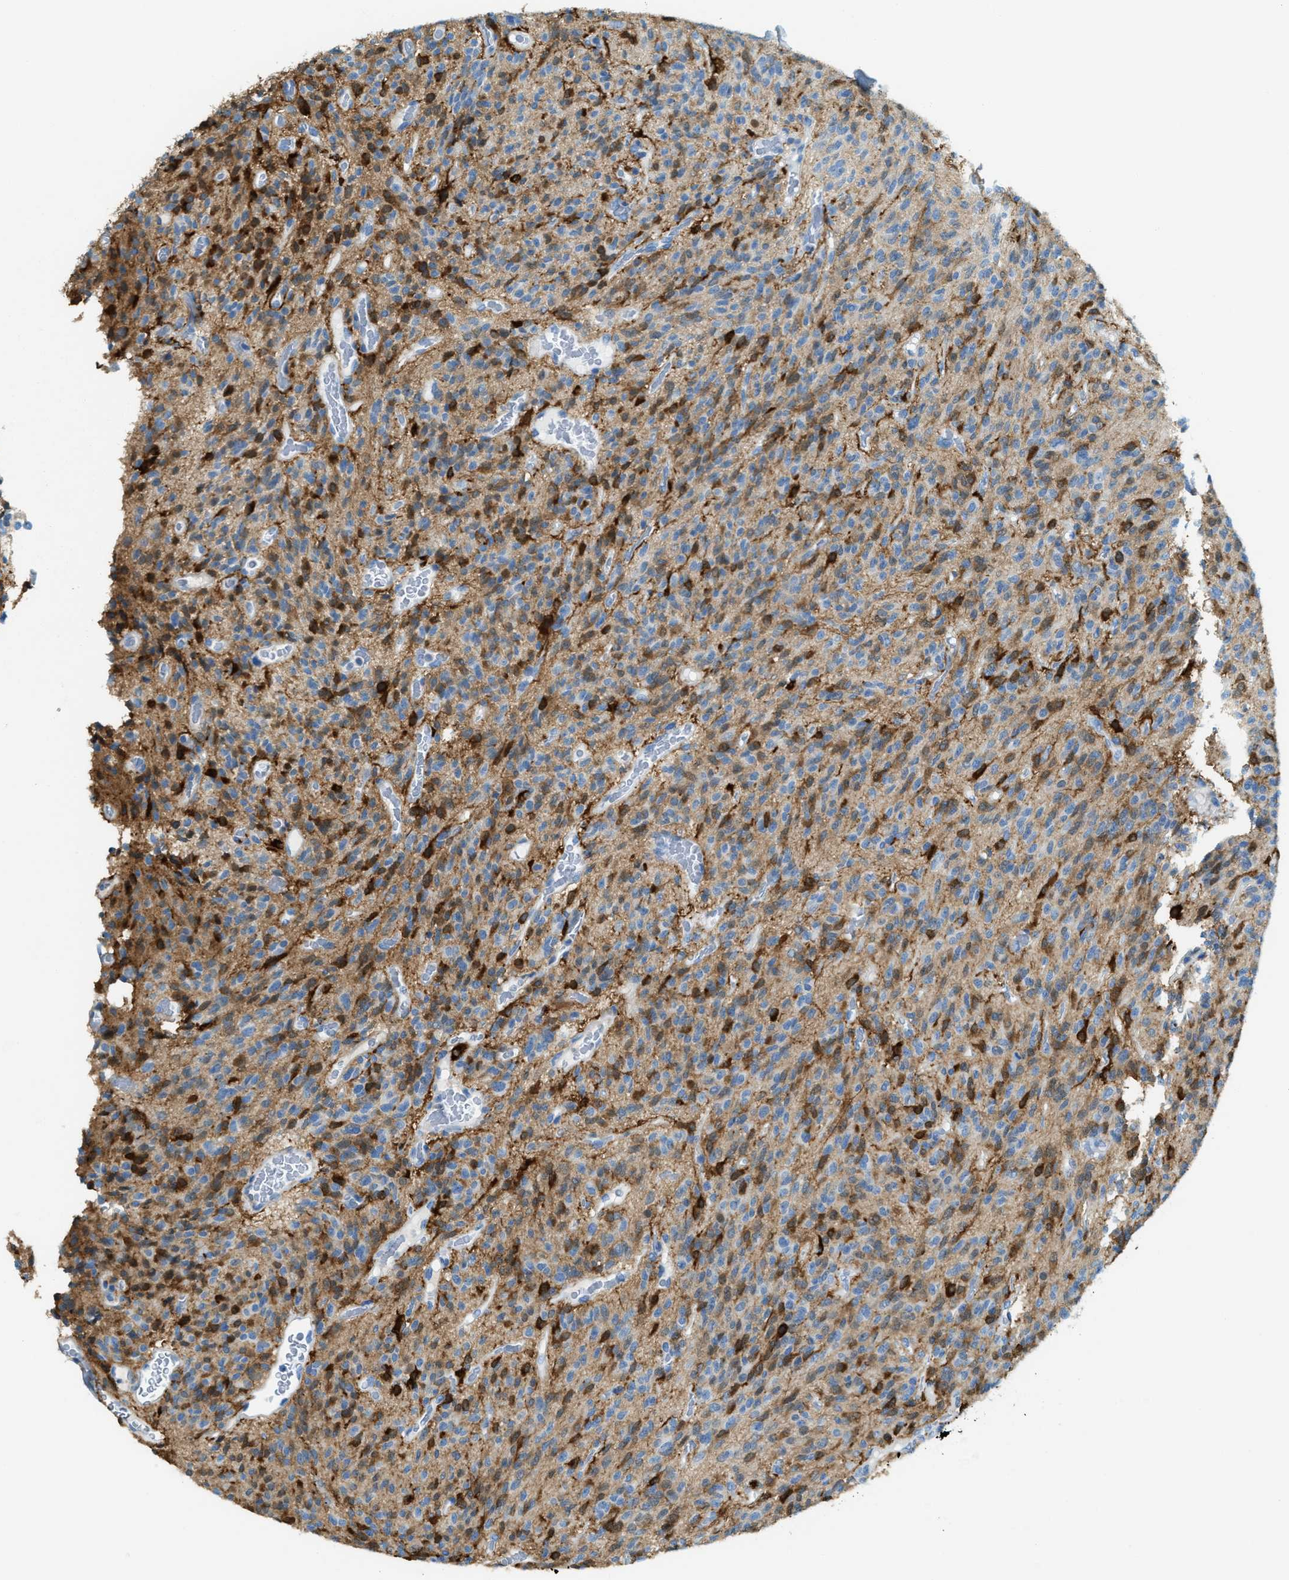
{"staining": {"intensity": "moderate", "quantity": "25%-75%", "location": "cytoplasmic/membranous"}, "tissue": "glioma", "cell_type": "Tumor cells", "image_type": "cancer", "snomed": [{"axis": "morphology", "description": "Glioma, malignant, High grade"}, {"axis": "topography", "description": "Brain"}], "caption": "About 25%-75% of tumor cells in human high-grade glioma (malignant) exhibit moderate cytoplasmic/membranous protein positivity as visualized by brown immunohistochemical staining.", "gene": "MATCAP2", "patient": {"sex": "male", "age": 34}}